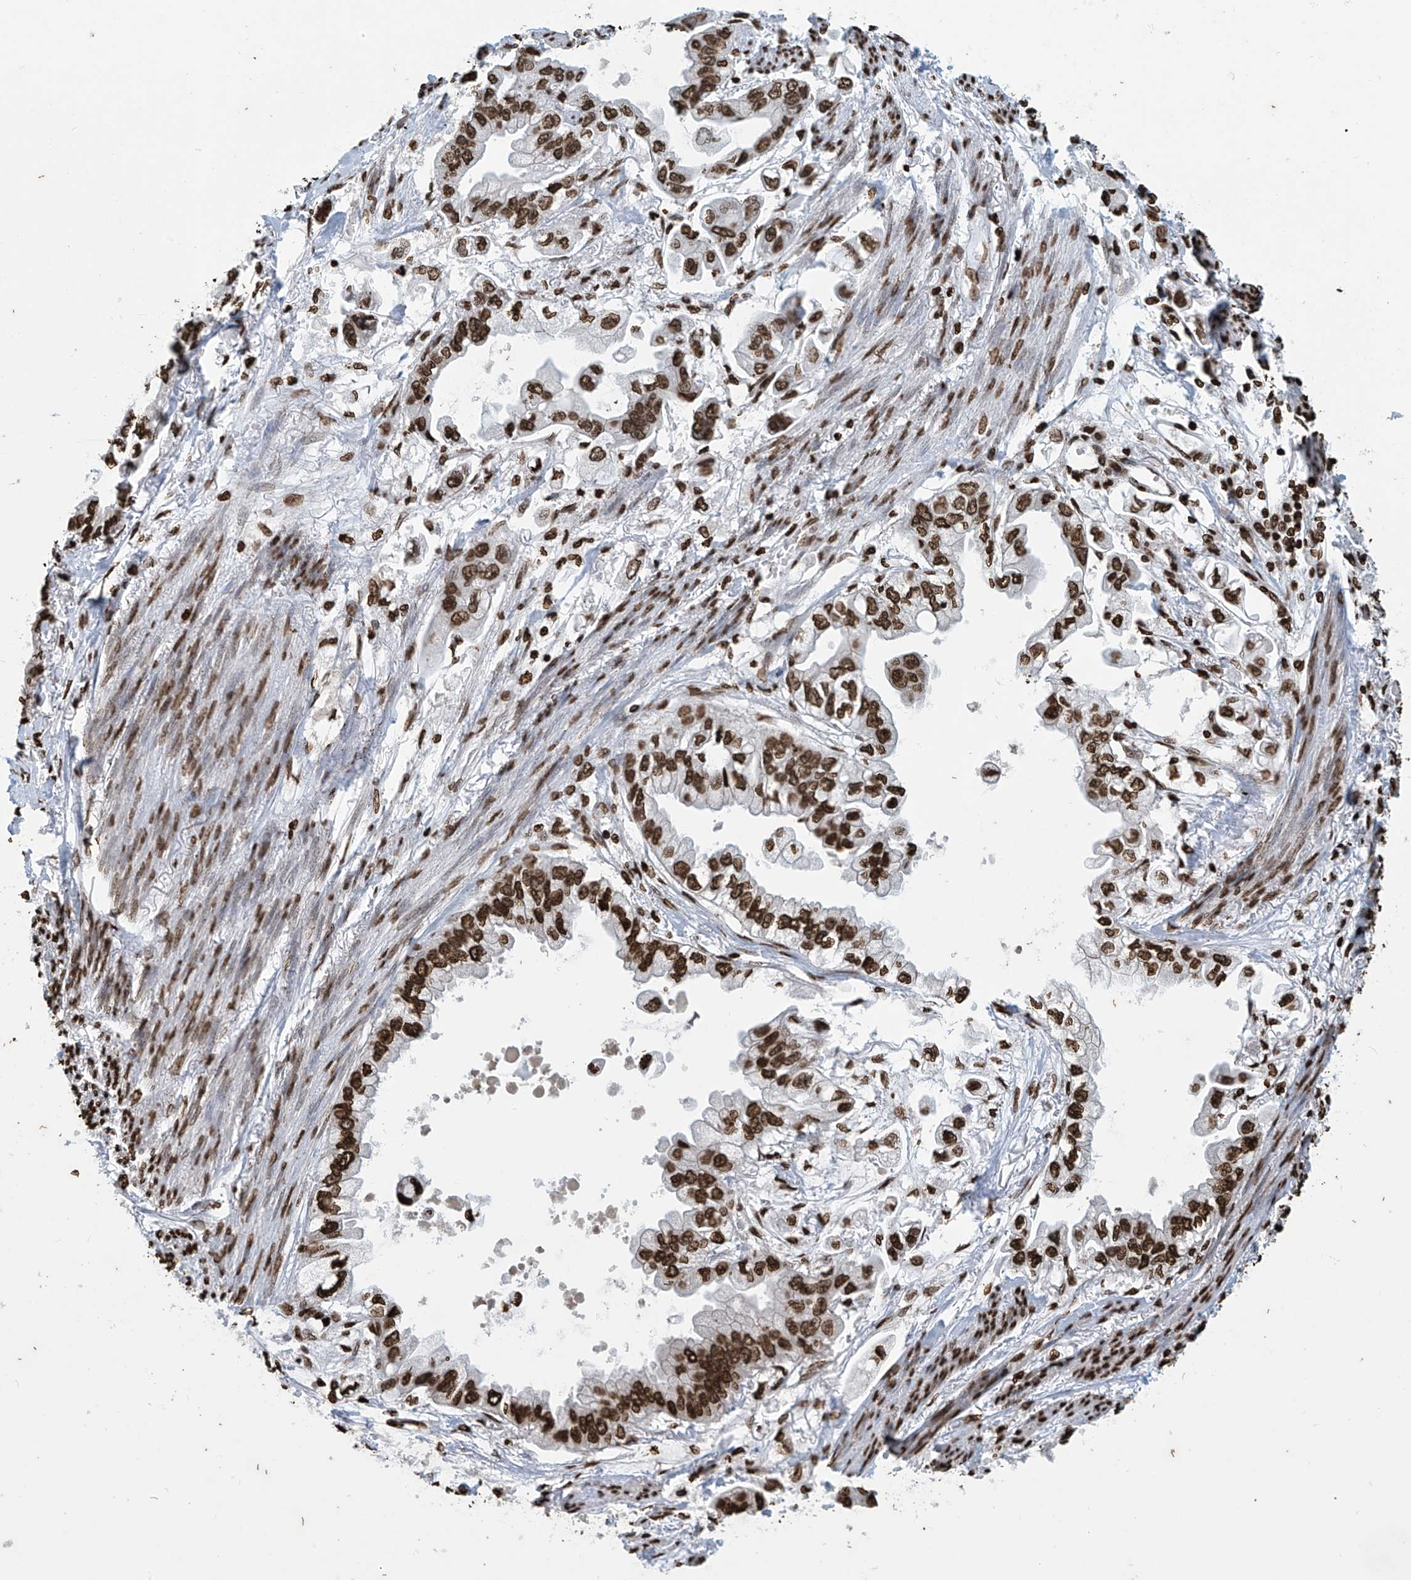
{"staining": {"intensity": "strong", "quantity": ">75%", "location": "nuclear"}, "tissue": "stomach cancer", "cell_type": "Tumor cells", "image_type": "cancer", "snomed": [{"axis": "morphology", "description": "Adenocarcinoma, NOS"}, {"axis": "topography", "description": "Stomach"}], "caption": "A high-resolution image shows immunohistochemistry (IHC) staining of stomach cancer (adenocarcinoma), which displays strong nuclear expression in approximately >75% of tumor cells. (DAB = brown stain, brightfield microscopy at high magnification).", "gene": "DPPA2", "patient": {"sex": "male", "age": 62}}